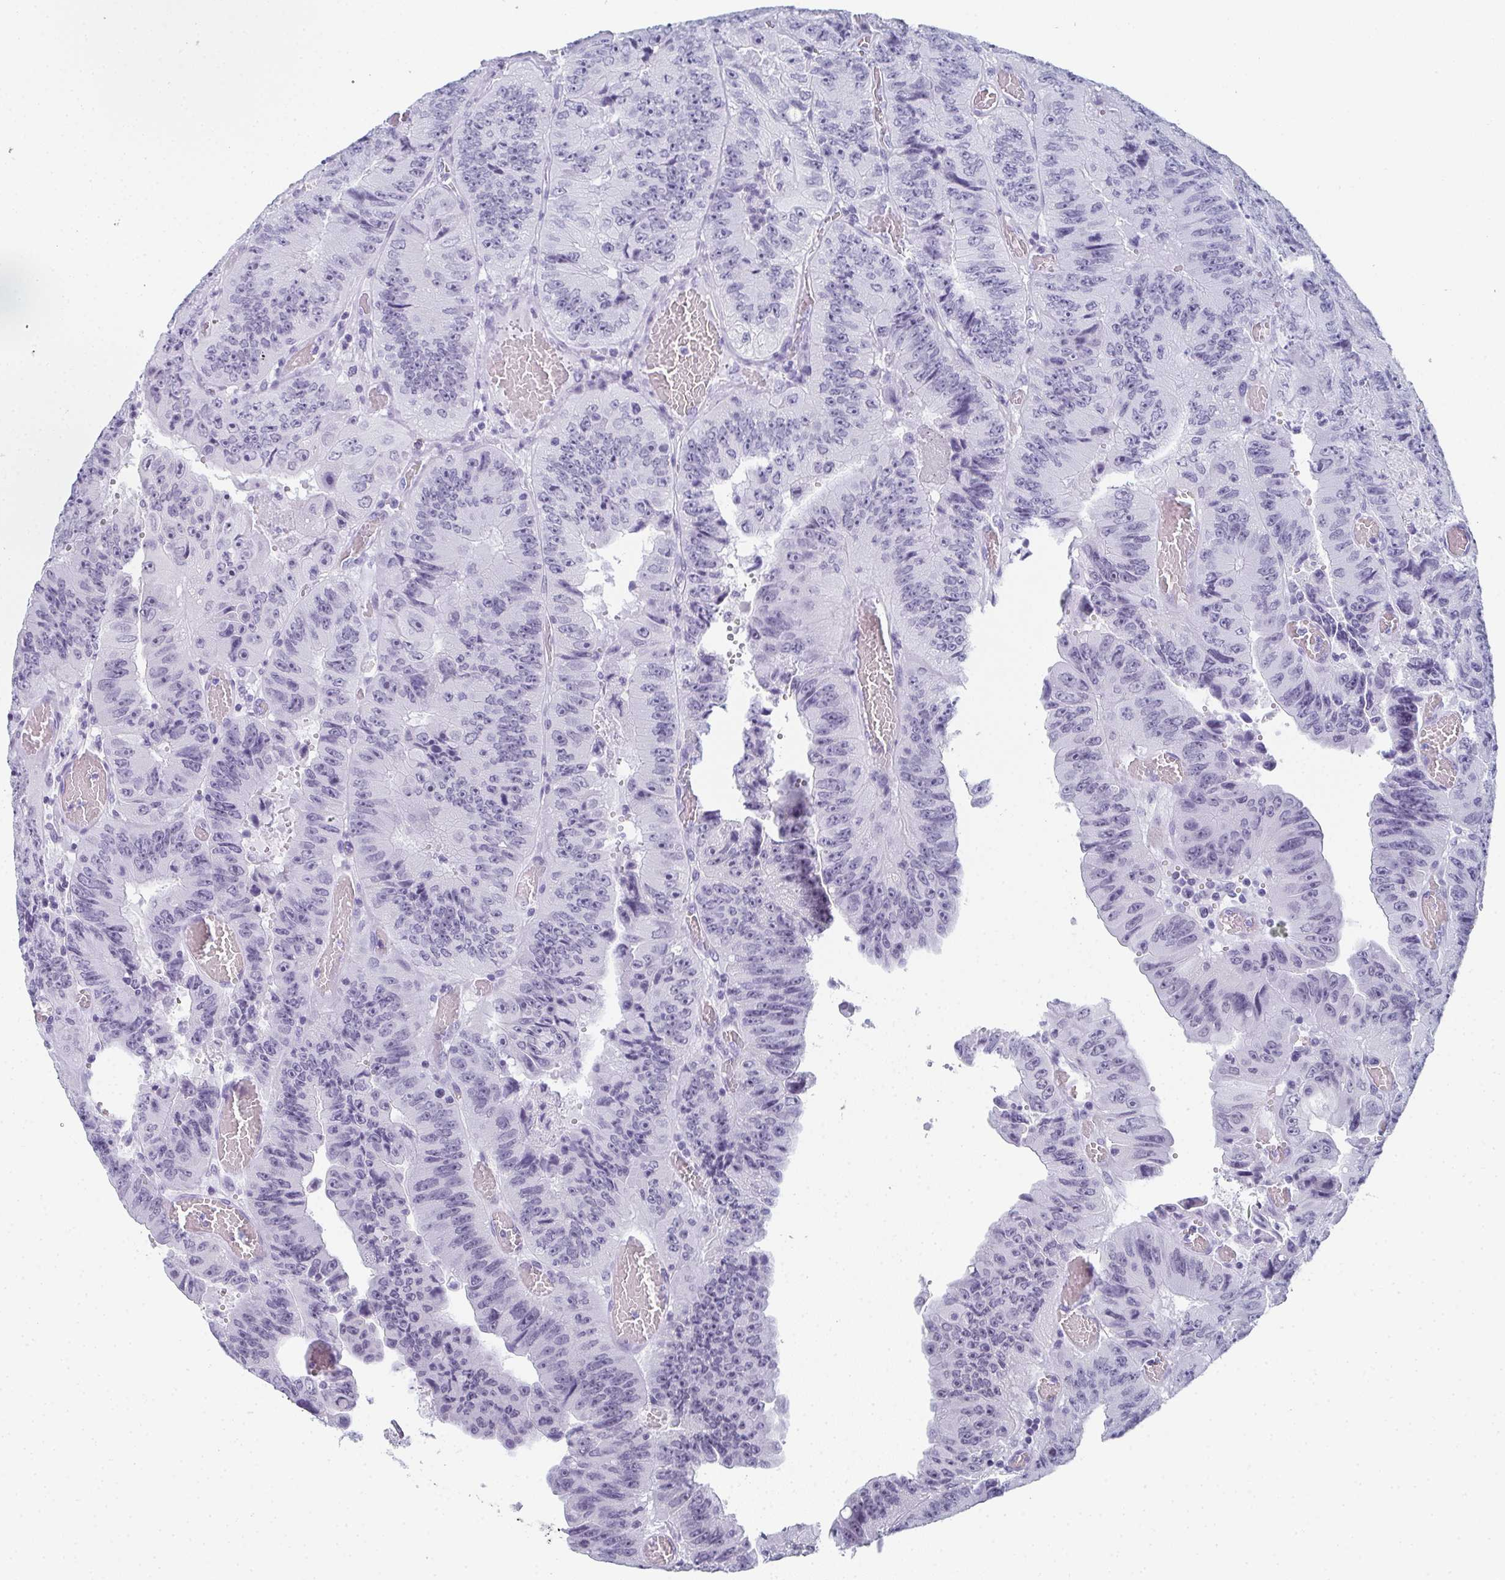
{"staining": {"intensity": "negative", "quantity": "none", "location": "none"}, "tissue": "colorectal cancer", "cell_type": "Tumor cells", "image_type": "cancer", "snomed": [{"axis": "morphology", "description": "Adenocarcinoma, NOS"}, {"axis": "topography", "description": "Colon"}], "caption": "Tumor cells show no significant protein staining in colorectal adenocarcinoma.", "gene": "PYCR3", "patient": {"sex": "female", "age": 84}}